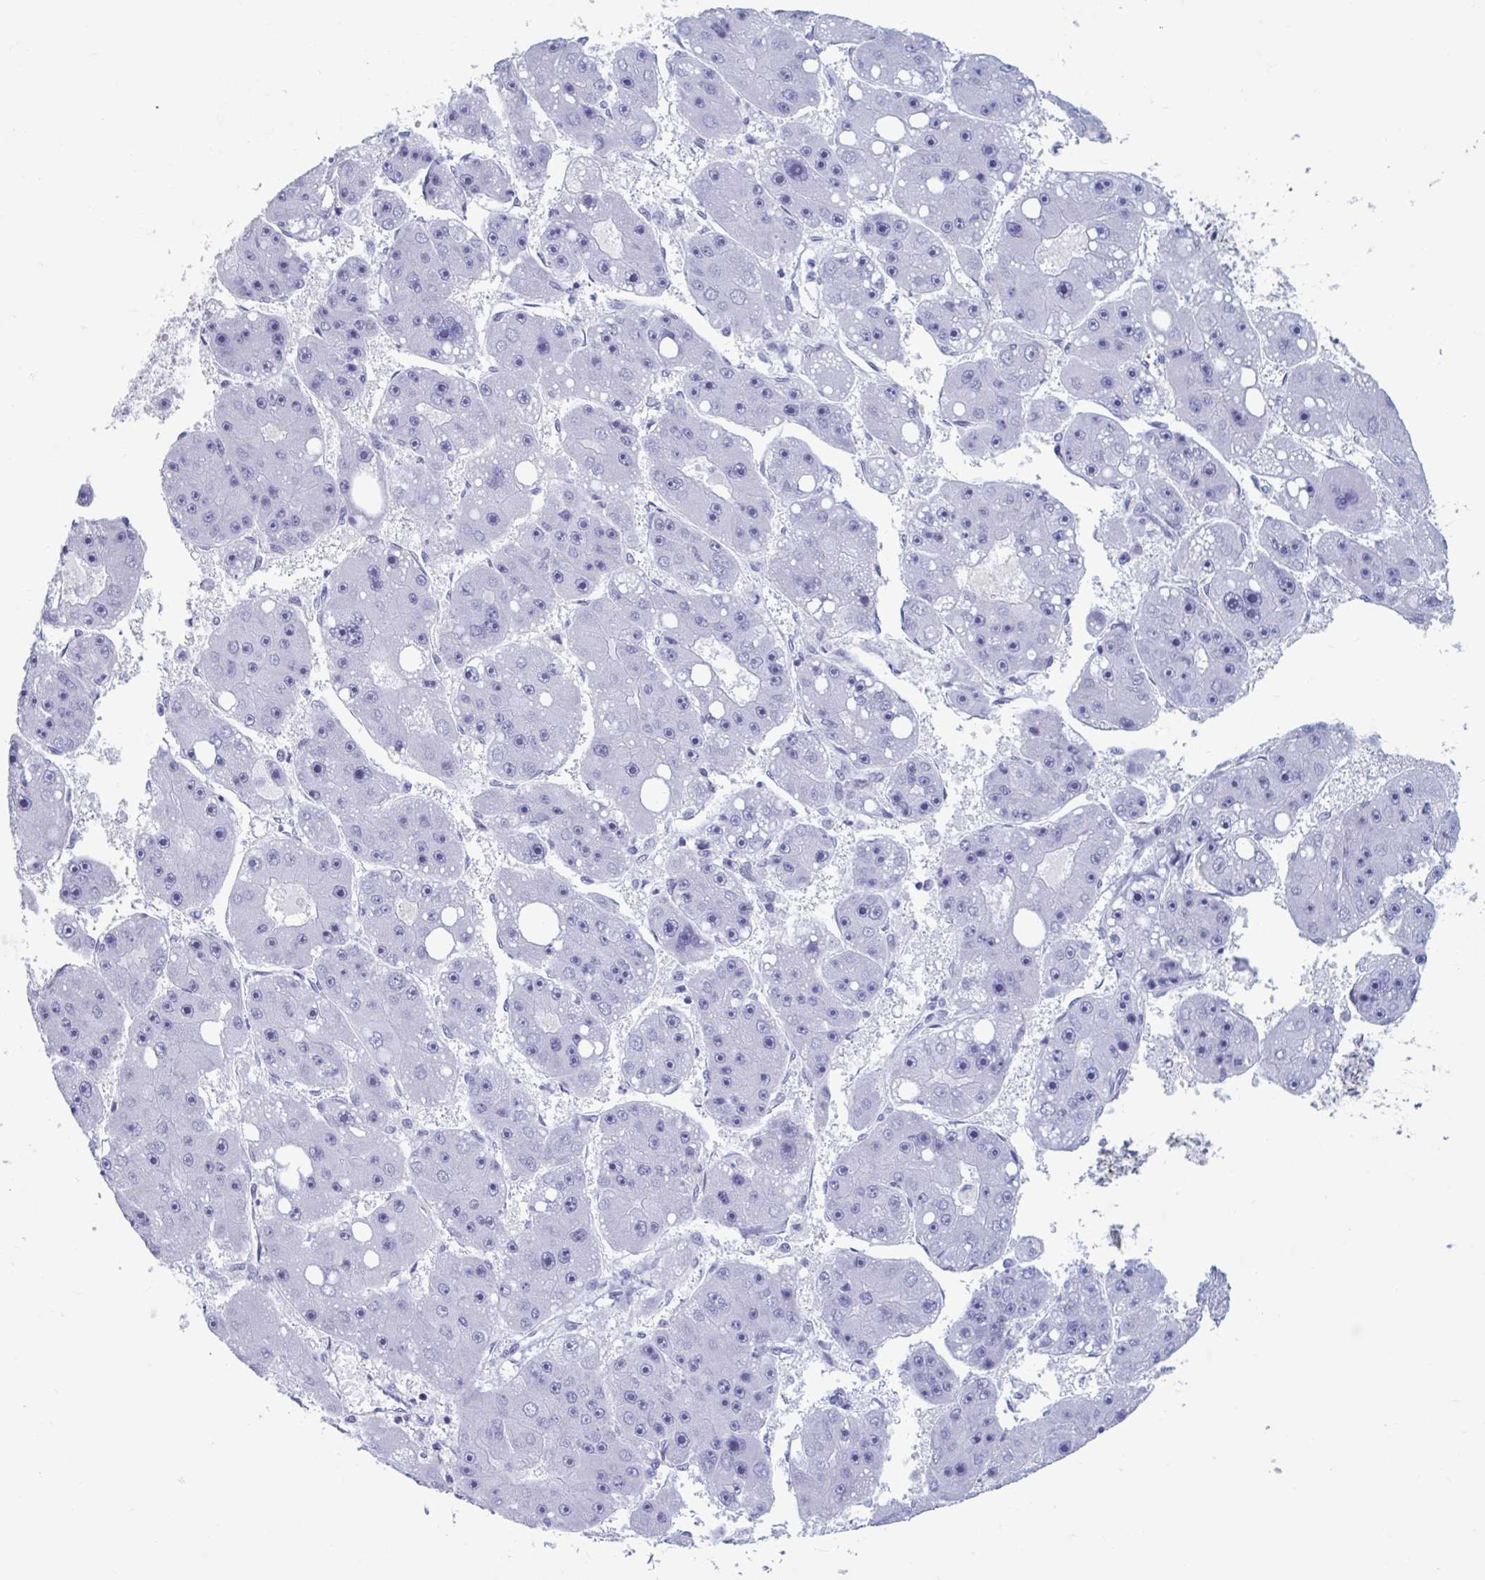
{"staining": {"intensity": "negative", "quantity": "none", "location": "none"}, "tissue": "liver cancer", "cell_type": "Tumor cells", "image_type": "cancer", "snomed": [{"axis": "morphology", "description": "Carcinoma, Hepatocellular, NOS"}, {"axis": "topography", "description": "Liver"}], "caption": "Tumor cells are negative for protein expression in human hepatocellular carcinoma (liver). (Brightfield microscopy of DAB (3,3'-diaminobenzidine) immunohistochemistry (IHC) at high magnification).", "gene": "MSMB", "patient": {"sex": "female", "age": 61}}